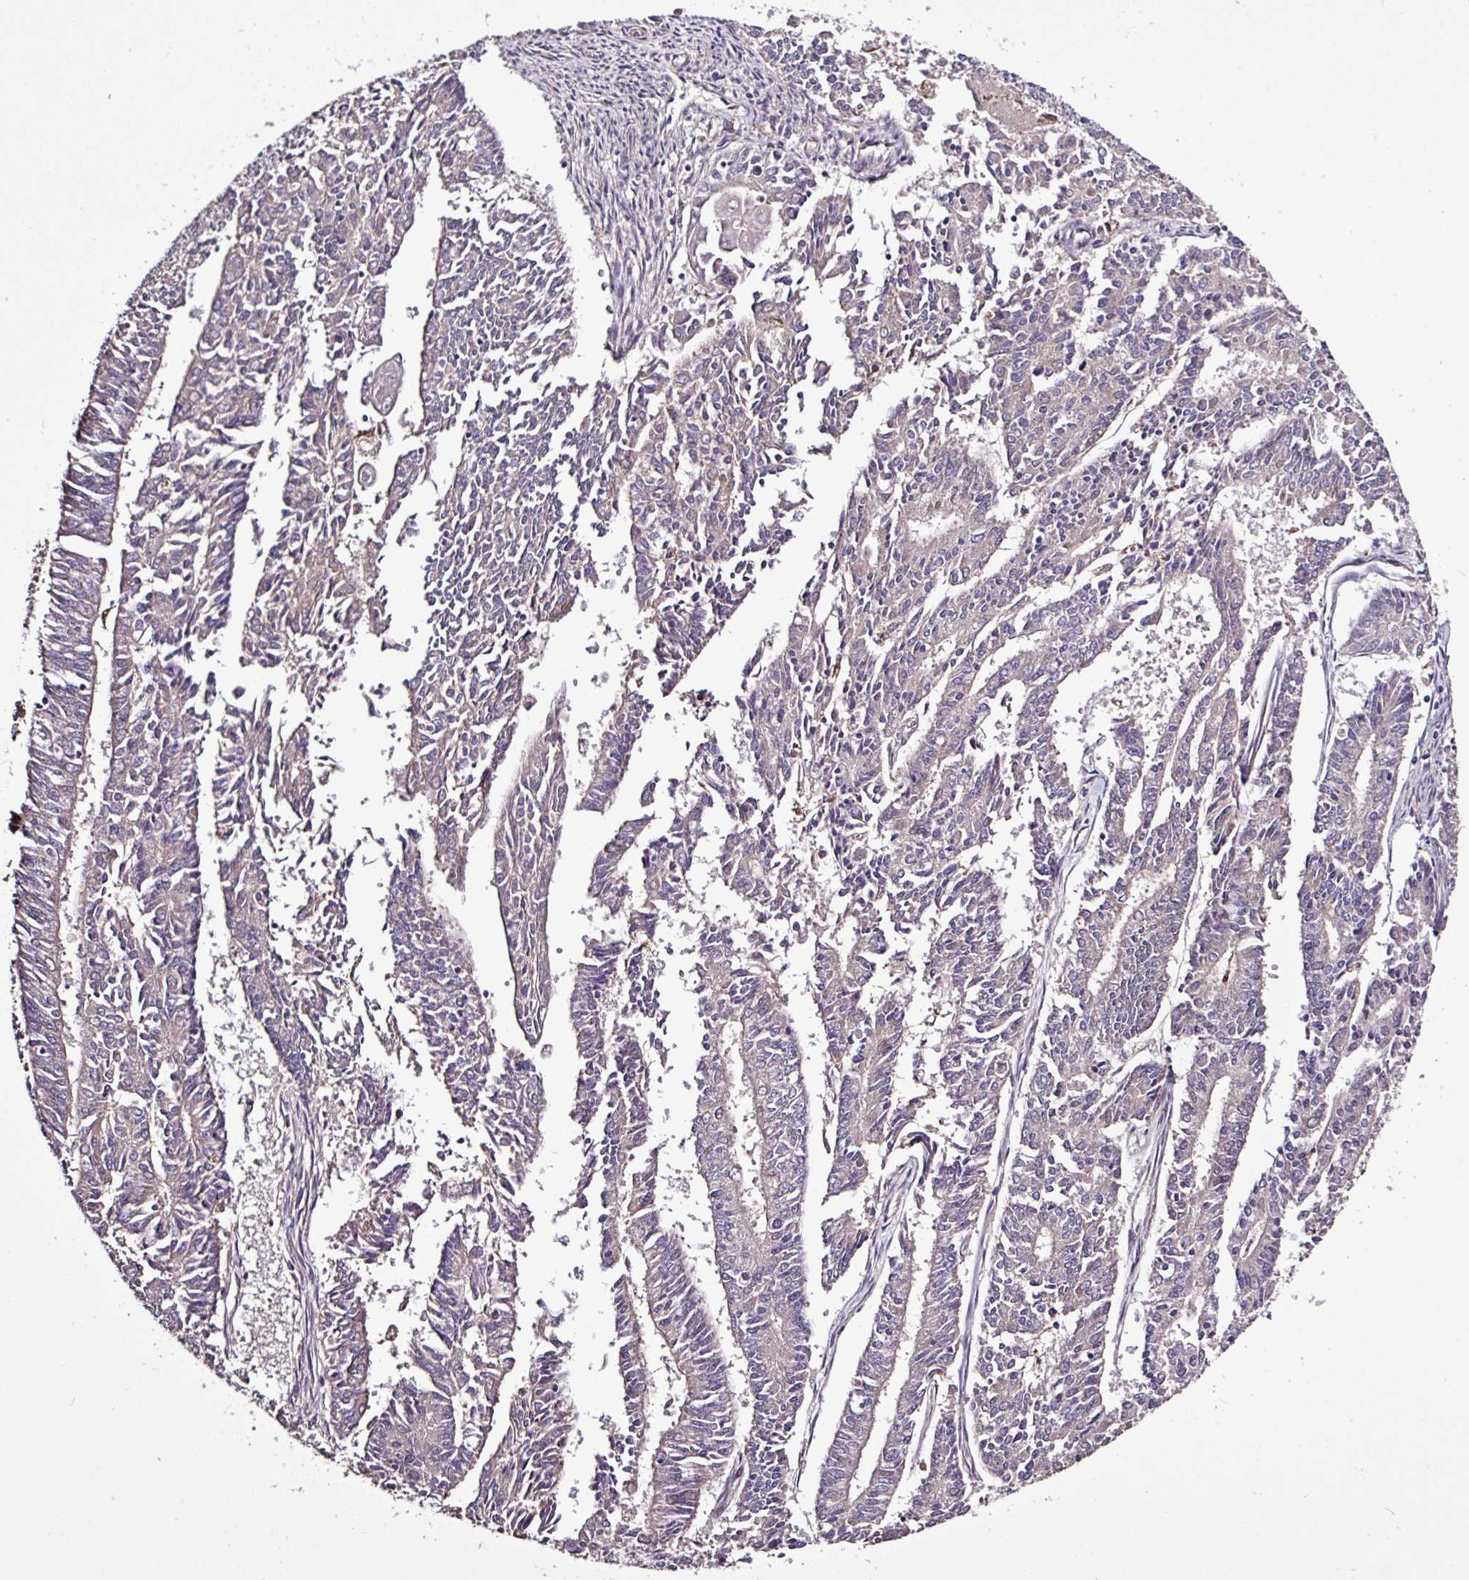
{"staining": {"intensity": "moderate", "quantity": "25%-75%", "location": "nuclear"}, "tissue": "endometrial cancer", "cell_type": "Tumor cells", "image_type": "cancer", "snomed": [{"axis": "morphology", "description": "Adenocarcinoma, NOS"}, {"axis": "topography", "description": "Endometrium"}], "caption": "Immunohistochemistry (DAB (3,3'-diaminobenzidine)) staining of adenocarcinoma (endometrial) shows moderate nuclear protein positivity in approximately 25%-75% of tumor cells.", "gene": "SKIC2", "patient": {"sex": "female", "age": 59}}